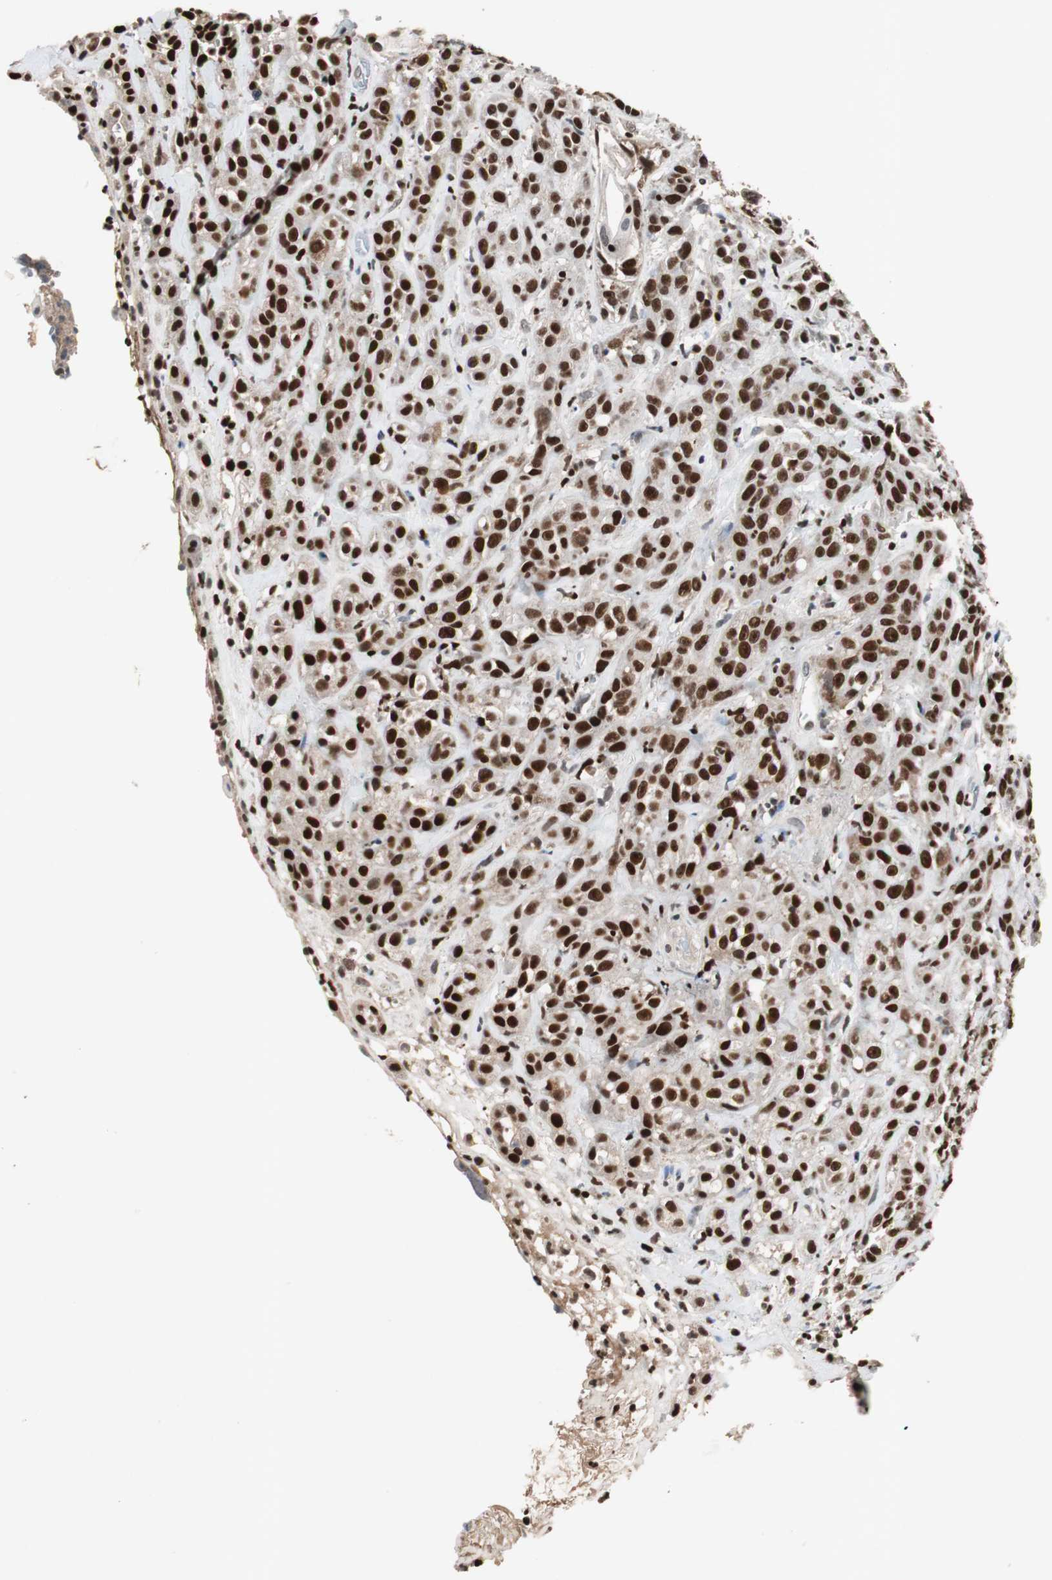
{"staining": {"intensity": "strong", "quantity": ">75%", "location": "nuclear"}, "tissue": "head and neck cancer", "cell_type": "Tumor cells", "image_type": "cancer", "snomed": [{"axis": "morphology", "description": "Squamous cell carcinoma, NOS"}, {"axis": "topography", "description": "Head-Neck"}], "caption": "Tumor cells show strong nuclear staining in approximately >75% of cells in squamous cell carcinoma (head and neck). (DAB (3,3'-diaminobenzidine) IHC, brown staining for protein, blue staining for nuclei).", "gene": "FEN1", "patient": {"sex": "male", "age": 62}}